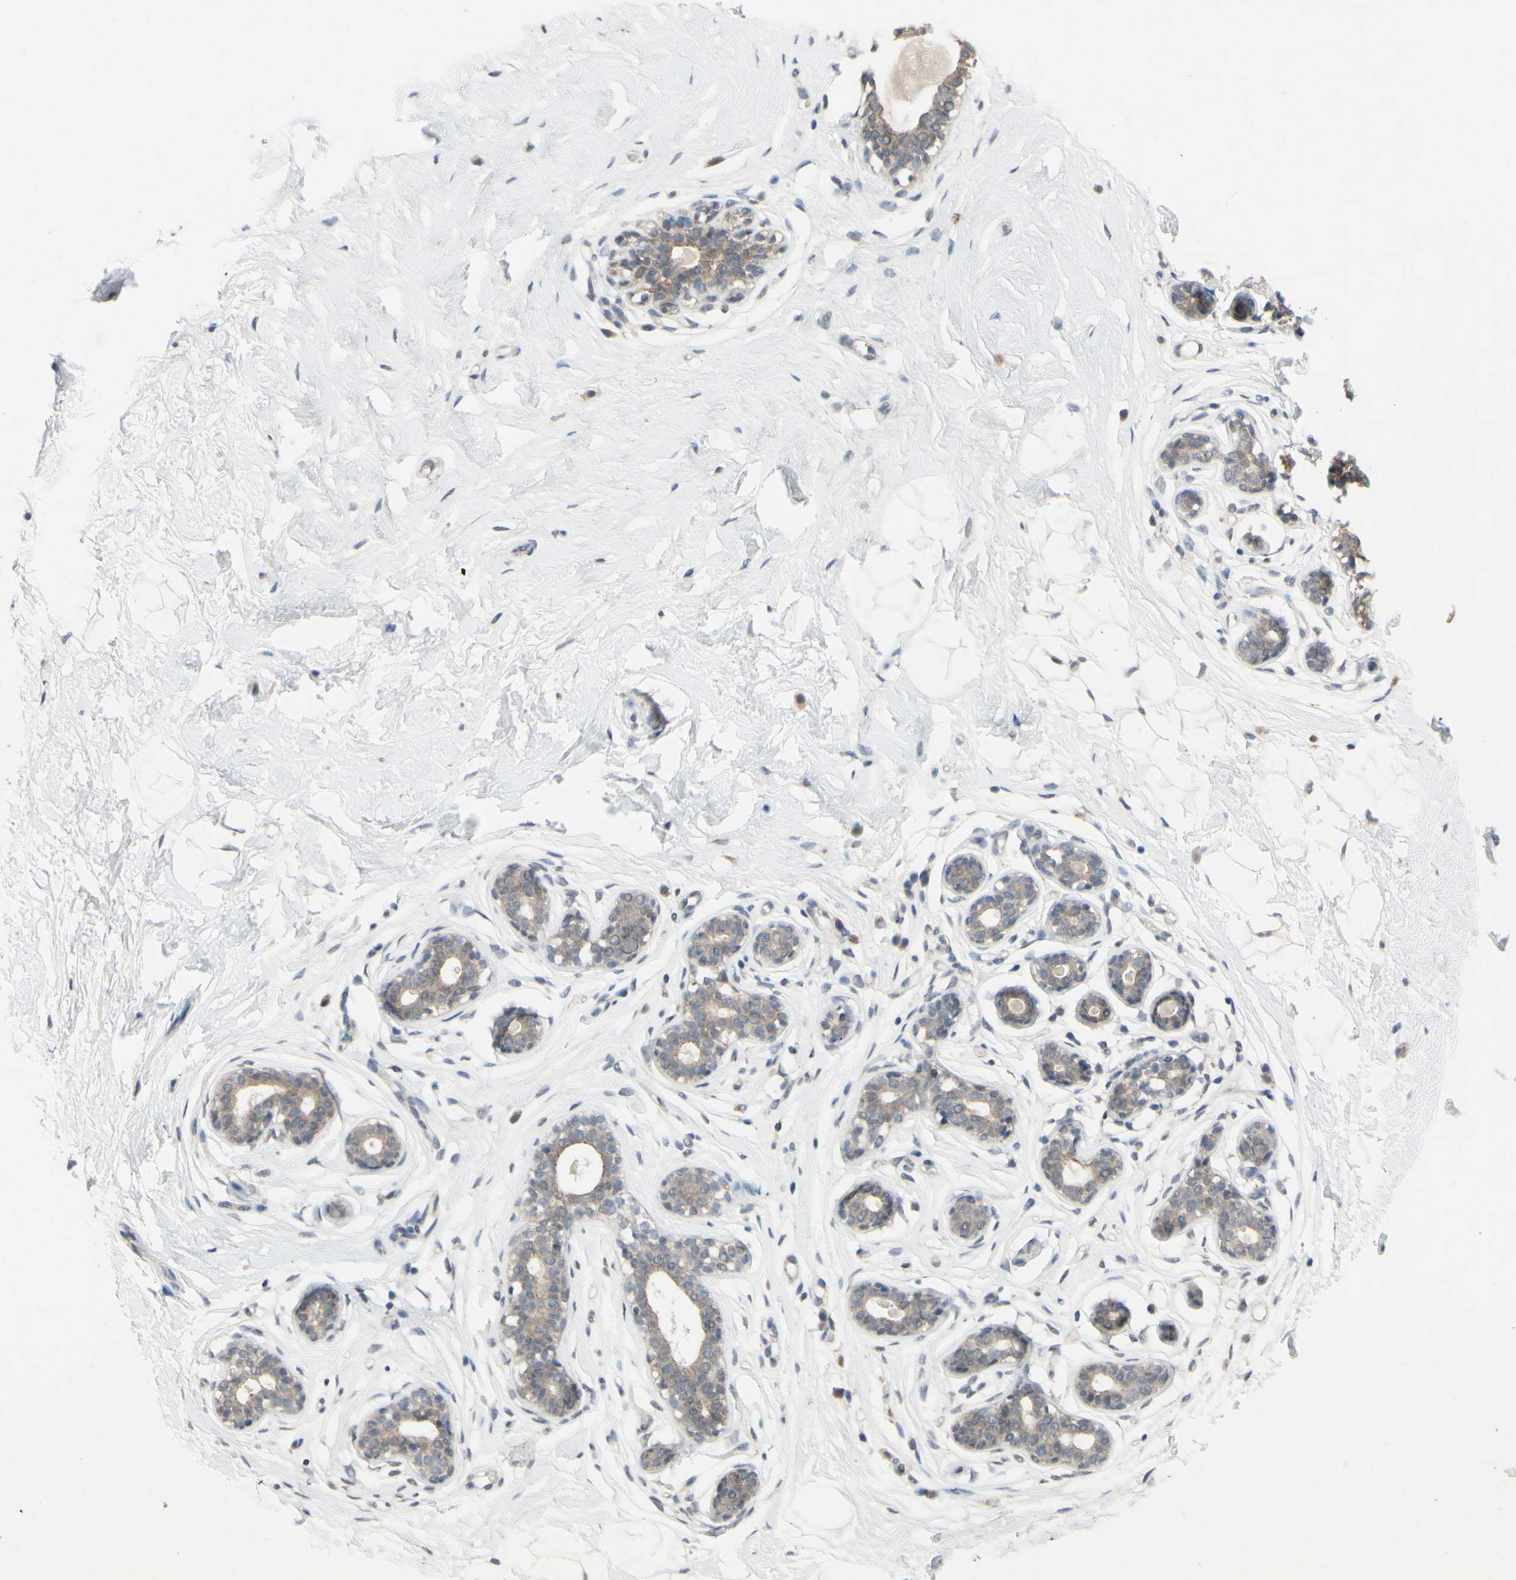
{"staining": {"intensity": "negative", "quantity": "none", "location": "none"}, "tissue": "breast", "cell_type": "Adipocytes", "image_type": "normal", "snomed": [{"axis": "morphology", "description": "Normal tissue, NOS"}, {"axis": "topography", "description": "Breast"}], "caption": "Immunohistochemistry (IHC) histopathology image of unremarkable breast: breast stained with DAB (3,3'-diaminobenzidine) demonstrates no significant protein staining in adipocytes. (DAB (3,3'-diaminobenzidine) immunohistochemistry (IHC) visualized using brightfield microscopy, high magnification).", "gene": "CDCP1", "patient": {"sex": "female", "age": 23}}